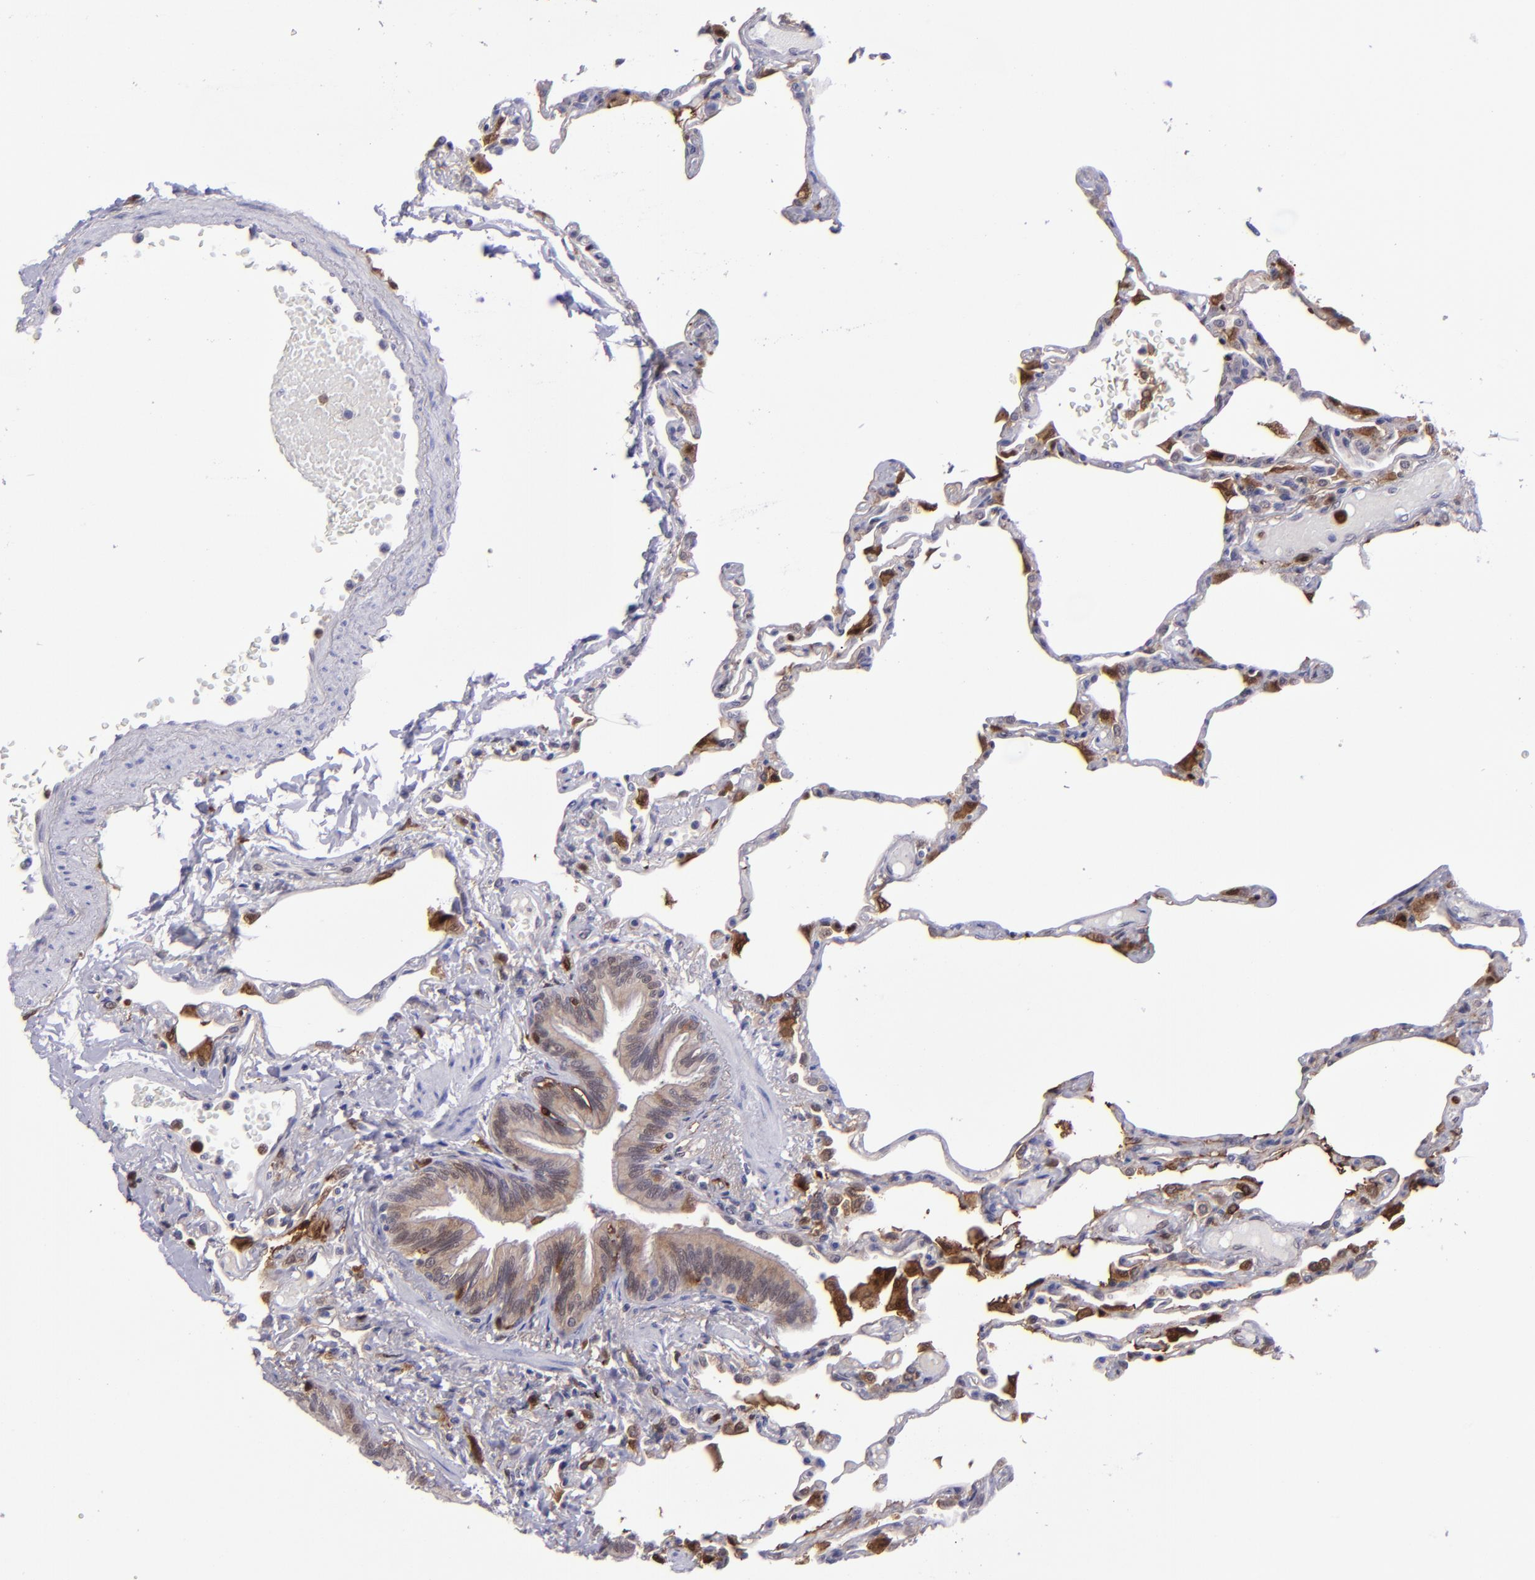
{"staining": {"intensity": "moderate", "quantity": "<25%", "location": "cytoplasmic/membranous,nuclear"}, "tissue": "lung", "cell_type": "Alveolar cells", "image_type": "normal", "snomed": [{"axis": "morphology", "description": "Normal tissue, NOS"}, {"axis": "topography", "description": "Lung"}], "caption": "Protein expression analysis of benign human lung reveals moderate cytoplasmic/membranous,nuclear staining in about <25% of alveolar cells.", "gene": "TYMP", "patient": {"sex": "female", "age": 49}}